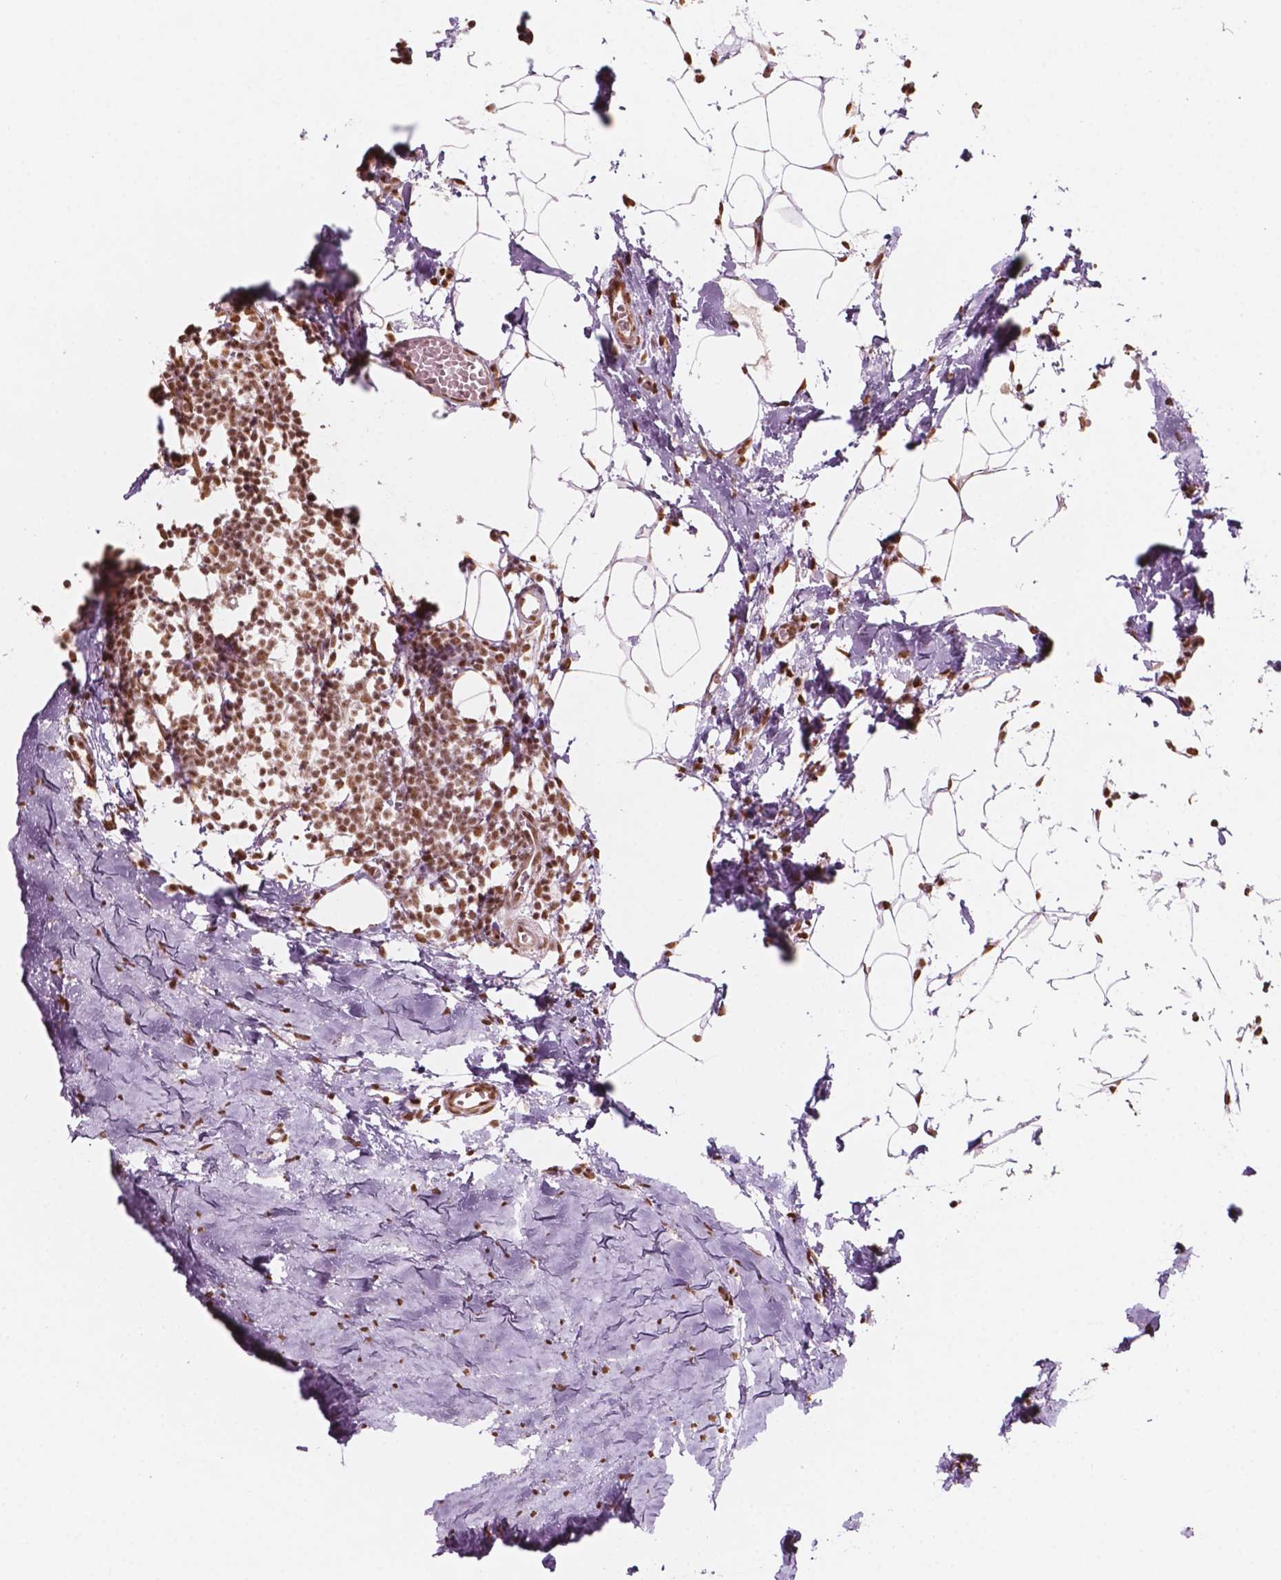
{"staining": {"intensity": "strong", "quantity": ">75%", "location": "nuclear"}, "tissue": "breast cancer", "cell_type": "Tumor cells", "image_type": "cancer", "snomed": [{"axis": "morphology", "description": "Duct carcinoma"}, {"axis": "topography", "description": "Breast"}], "caption": "IHC staining of breast infiltrating ductal carcinoma, which displays high levels of strong nuclear positivity in about >75% of tumor cells indicating strong nuclear protein staining. The staining was performed using DAB (brown) for protein detection and nuclei were counterstained in hematoxylin (blue).", "gene": "GTF3C5", "patient": {"sex": "female", "age": 38}}